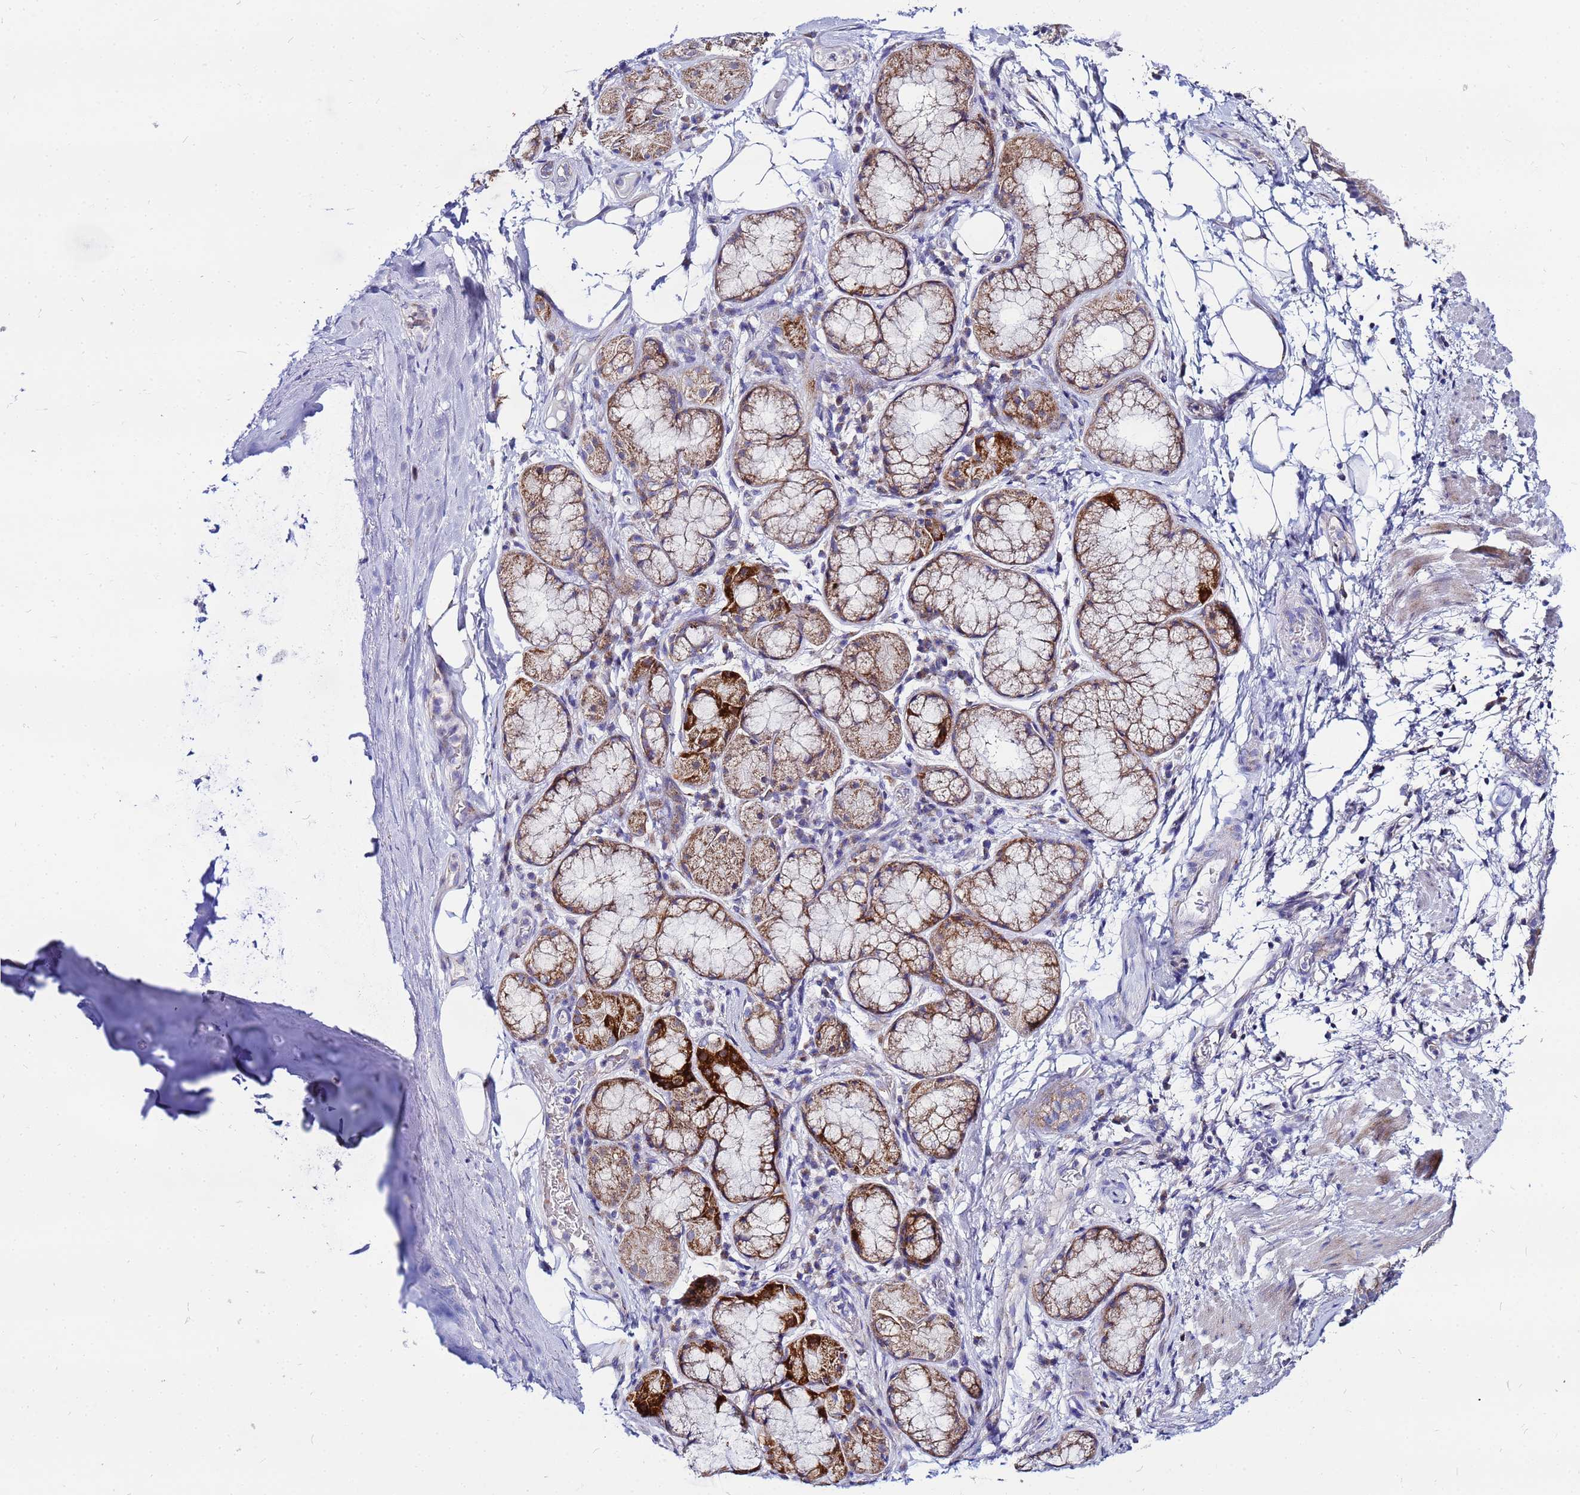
{"staining": {"intensity": "negative", "quantity": "none", "location": "none"}, "tissue": "adipose tissue", "cell_type": "Adipocytes", "image_type": "normal", "snomed": [{"axis": "morphology", "description": "Normal tissue, NOS"}, {"axis": "topography", "description": "Lymph node"}, {"axis": "topography", "description": "Cartilage tissue"}, {"axis": "topography", "description": "Bronchus"}], "caption": "High power microscopy micrograph of an IHC photomicrograph of normal adipose tissue, revealing no significant positivity in adipocytes. (DAB immunohistochemistry with hematoxylin counter stain).", "gene": "FAHD2A", "patient": {"sex": "male", "age": 63}}